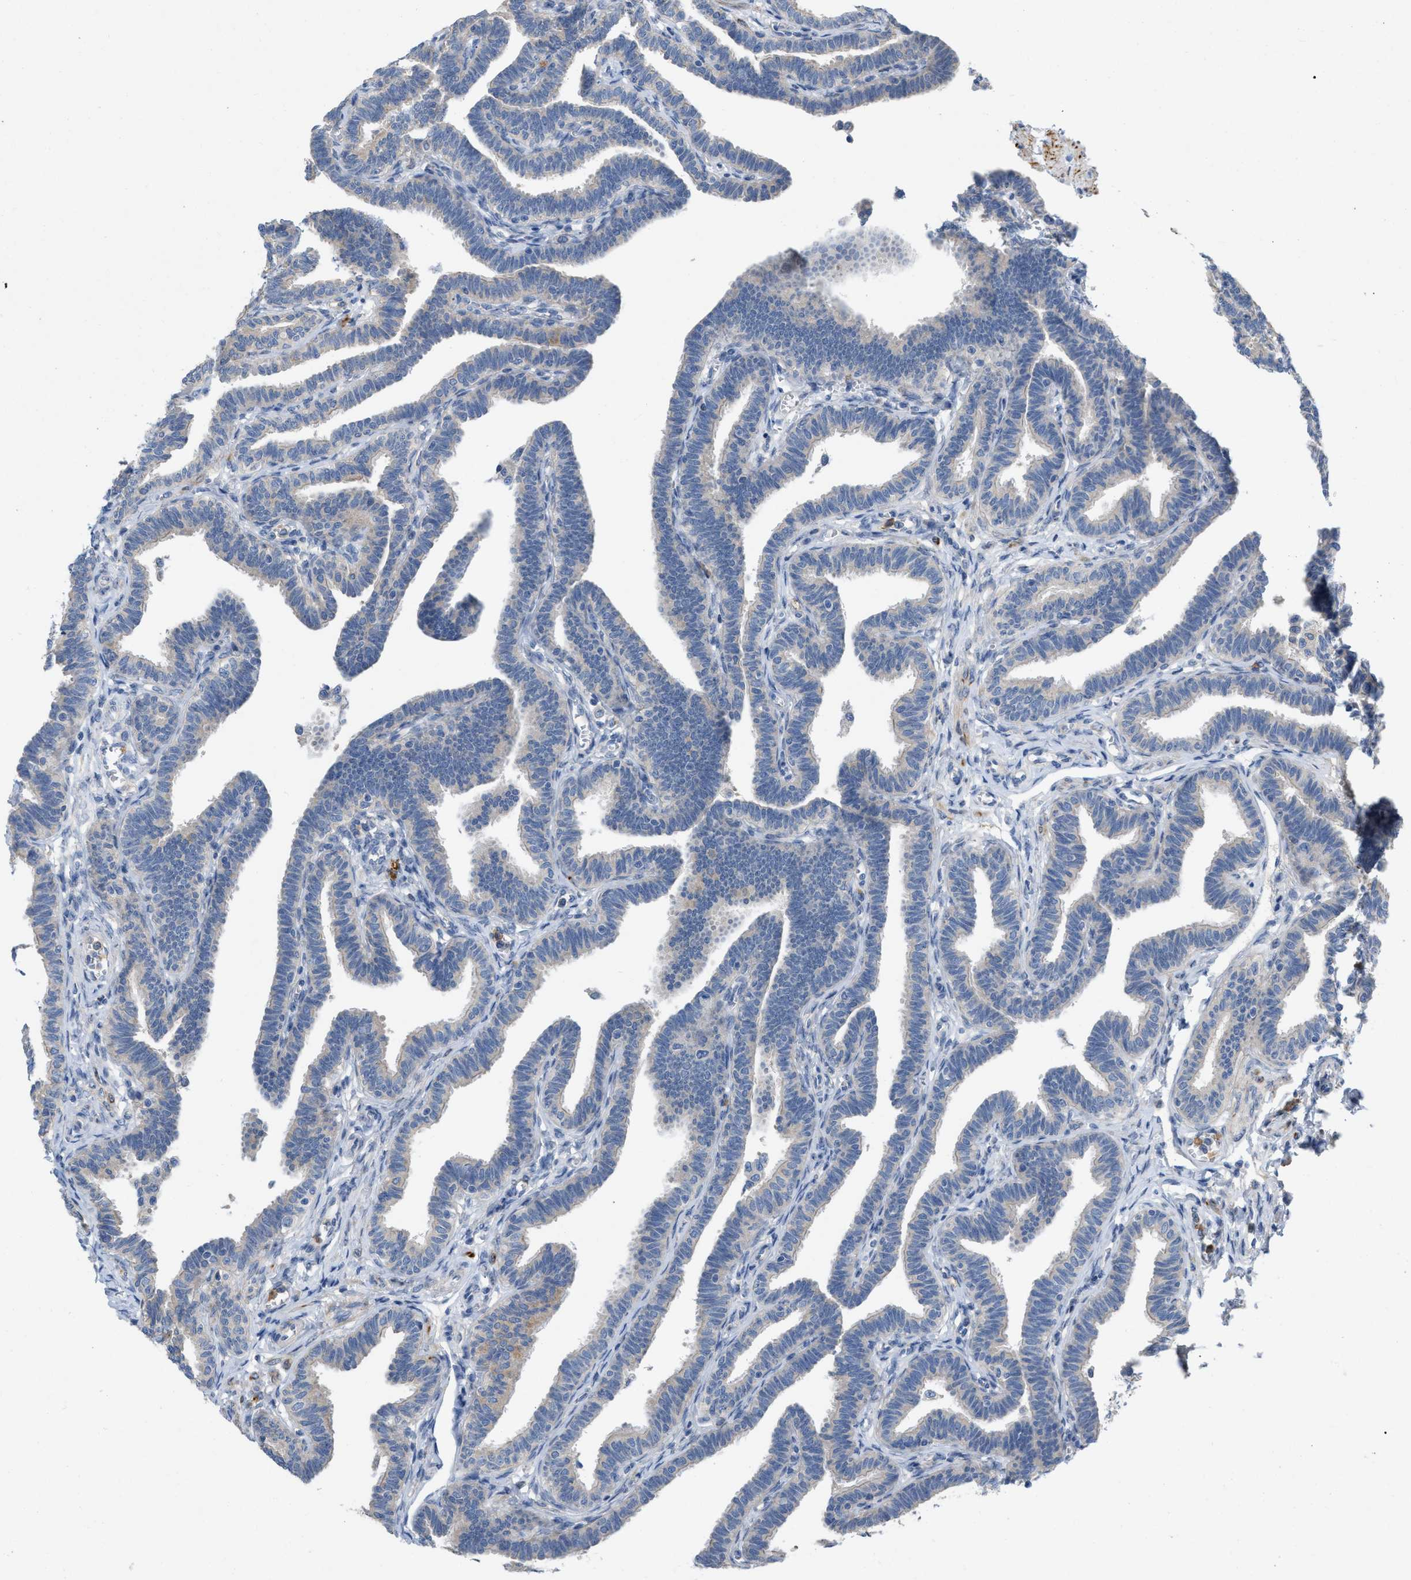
{"staining": {"intensity": "negative", "quantity": "none", "location": "none"}, "tissue": "fallopian tube", "cell_type": "Glandular cells", "image_type": "normal", "snomed": [{"axis": "morphology", "description": "Normal tissue, NOS"}, {"axis": "topography", "description": "Fallopian tube"}, {"axis": "topography", "description": "Ovary"}], "caption": "Immunohistochemistry photomicrograph of normal fallopian tube: fallopian tube stained with DAB (3,3'-diaminobenzidine) reveals no significant protein positivity in glandular cells.", "gene": "PLPPR5", "patient": {"sex": "female", "age": 23}}